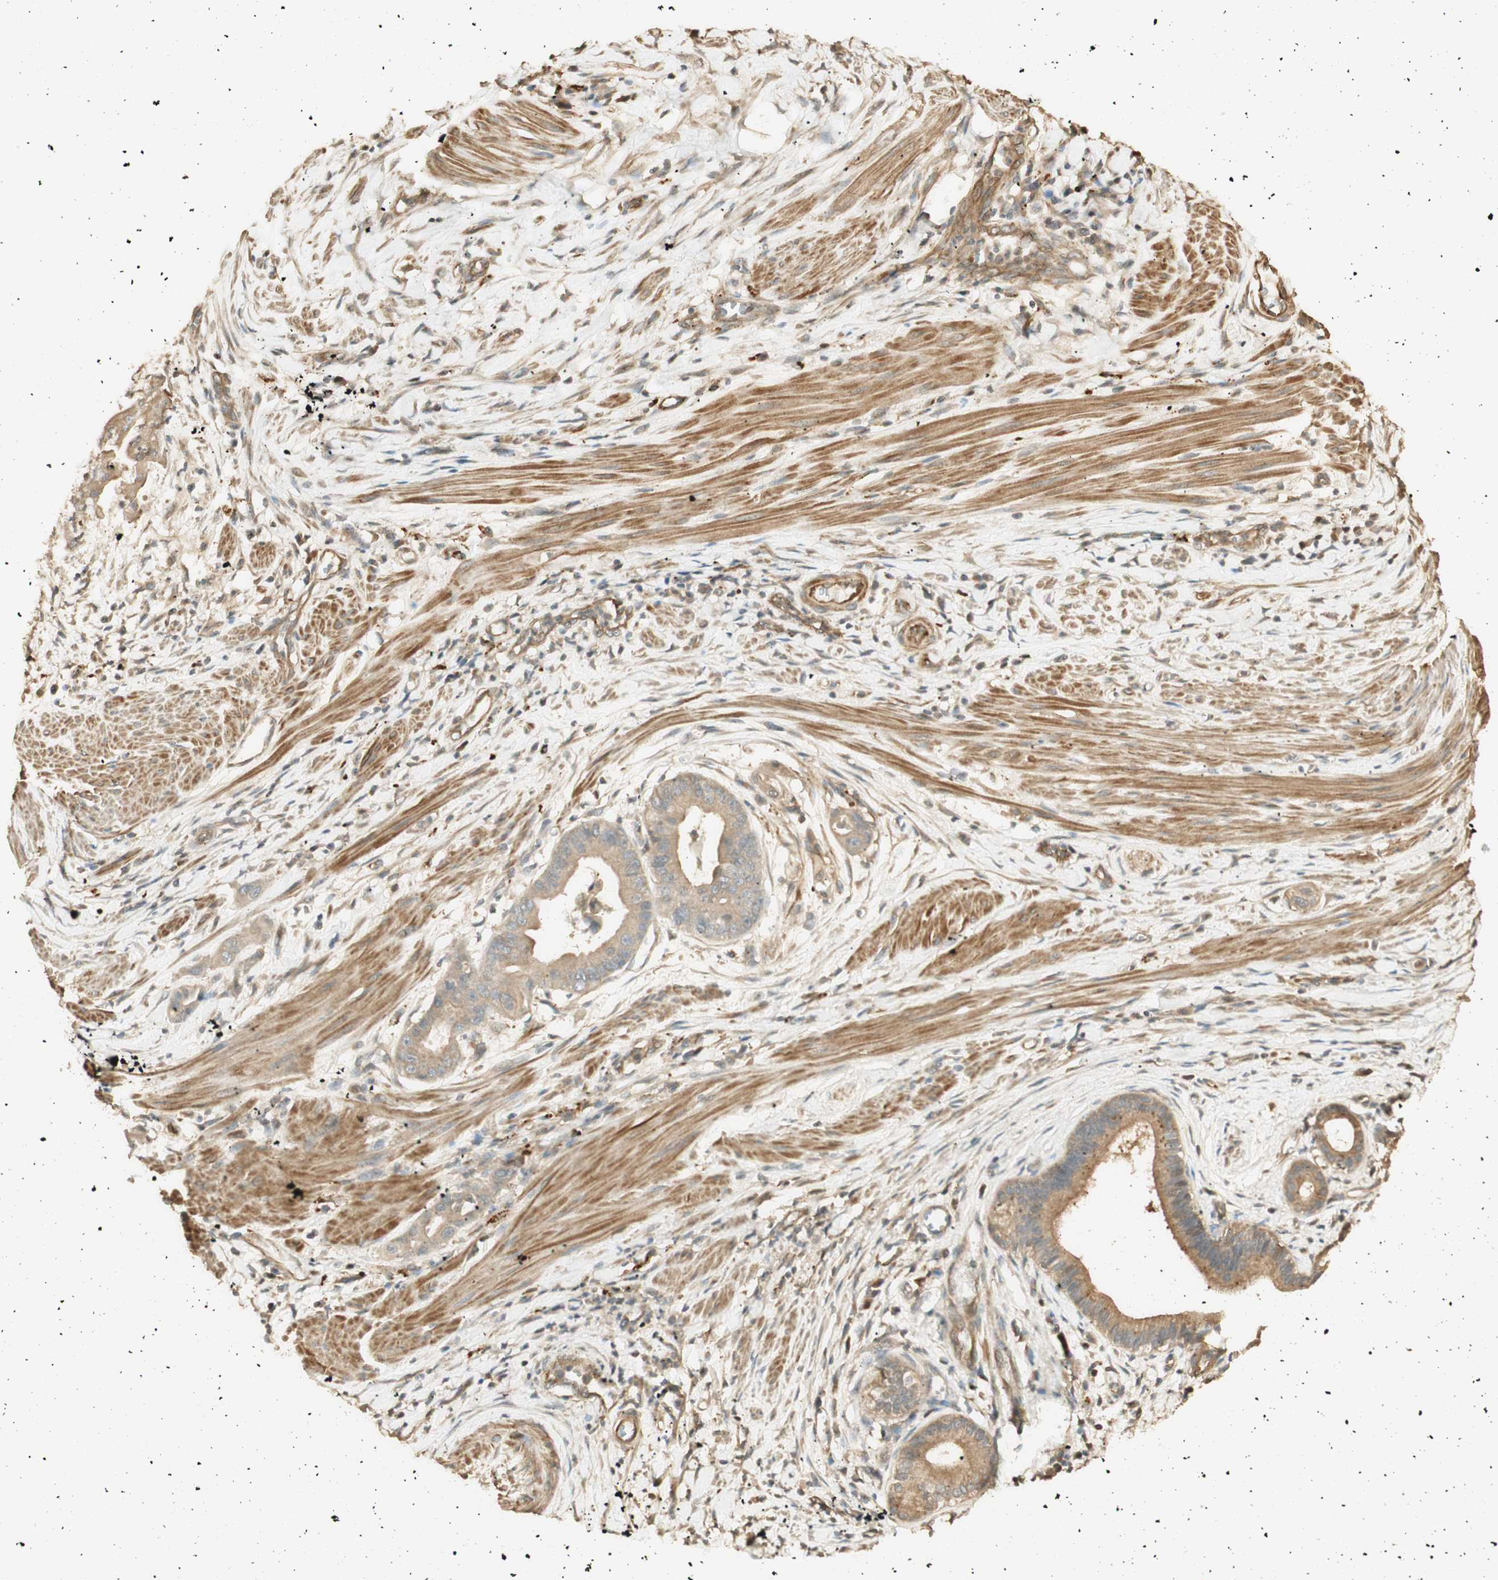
{"staining": {"intensity": "weak", "quantity": ">75%", "location": "cytoplasmic/membranous"}, "tissue": "pancreatic cancer", "cell_type": "Tumor cells", "image_type": "cancer", "snomed": [{"axis": "morphology", "description": "Adenocarcinoma, NOS"}, {"axis": "topography", "description": "Pancreas"}], "caption": "Immunohistochemical staining of human adenocarcinoma (pancreatic) displays low levels of weak cytoplasmic/membranous staining in approximately >75% of tumor cells.", "gene": "AGER", "patient": {"sex": "female", "age": 75}}